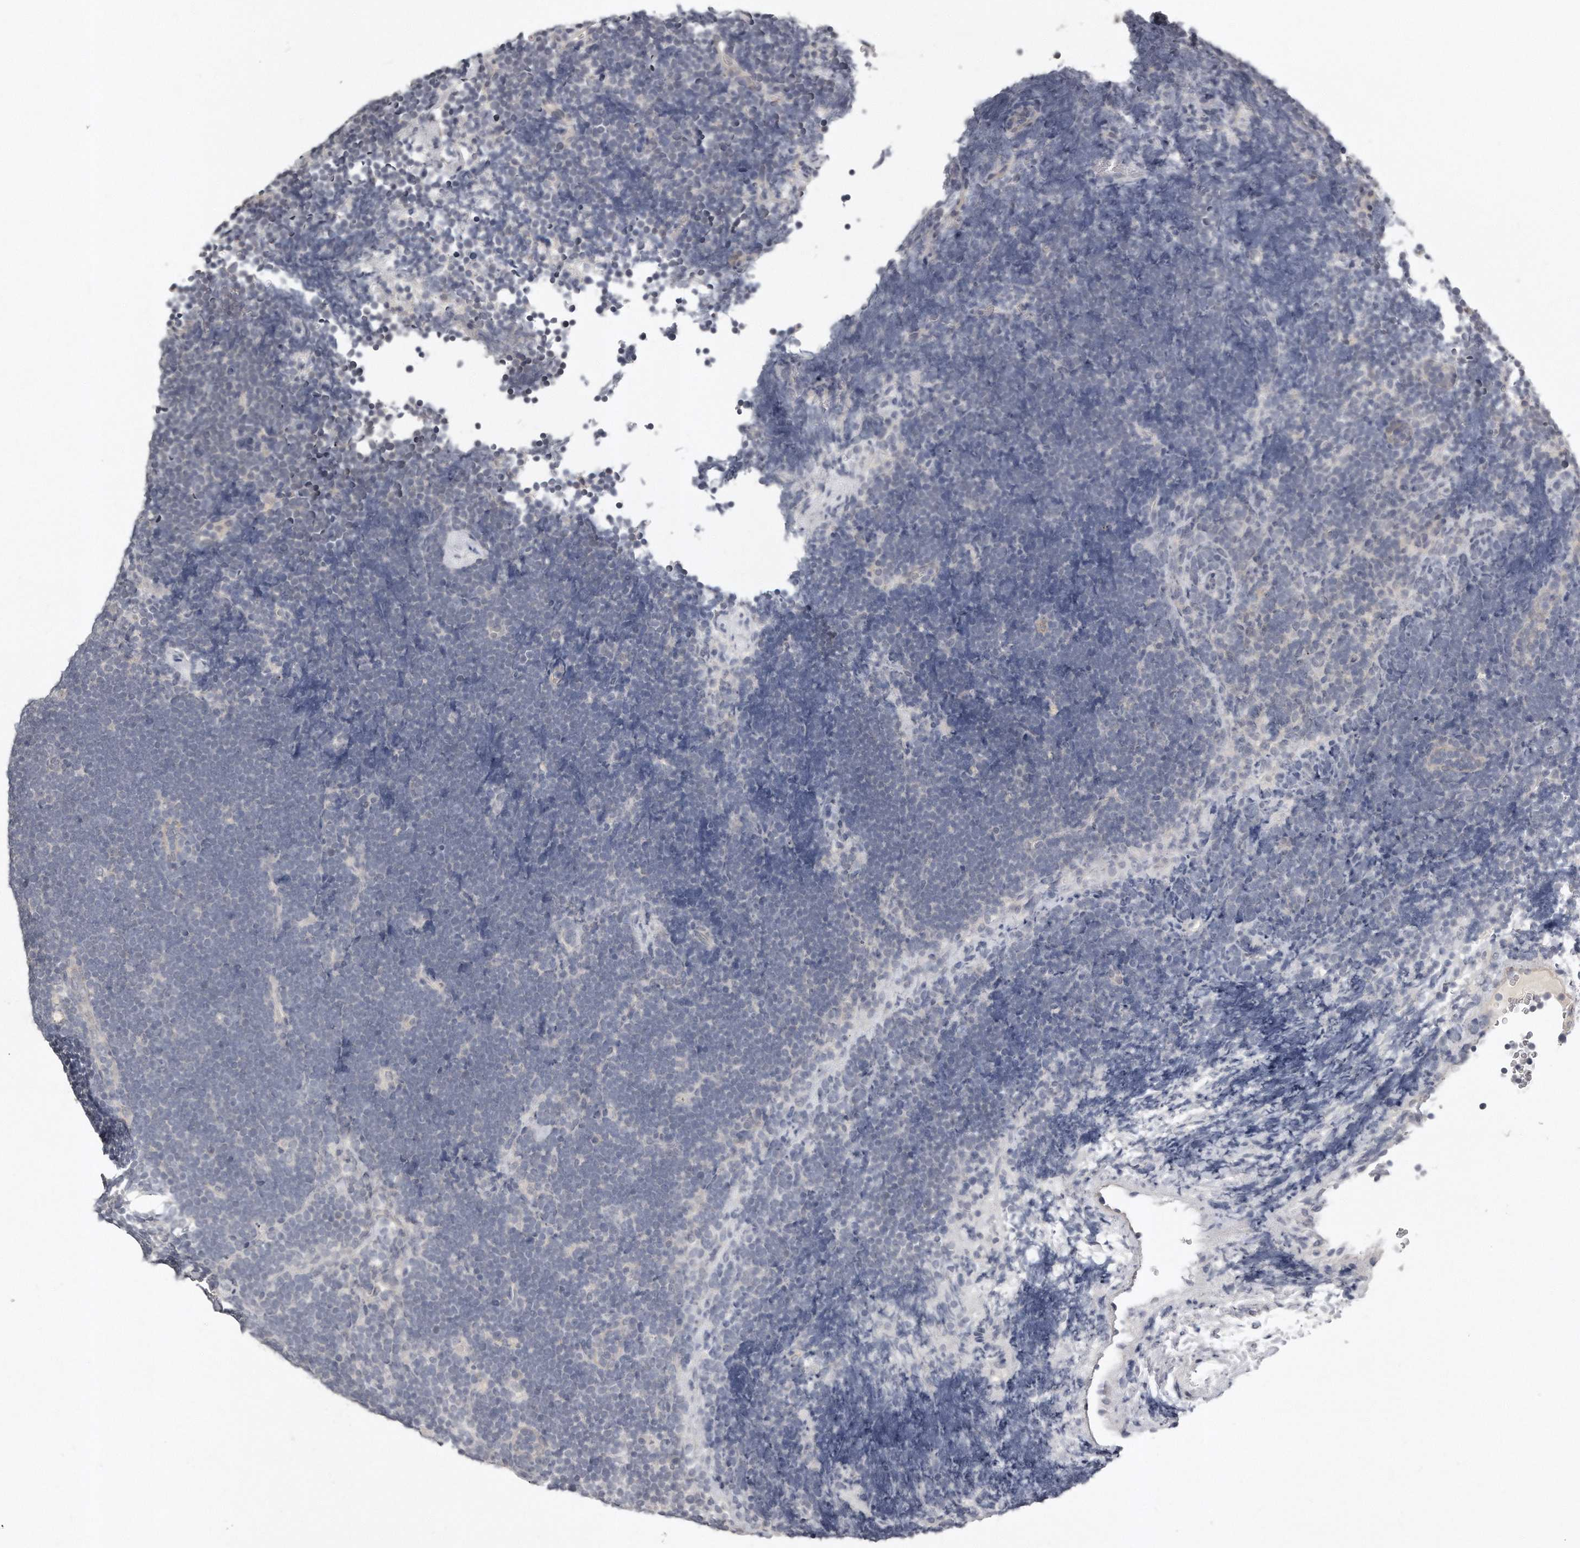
{"staining": {"intensity": "negative", "quantity": "none", "location": "none"}, "tissue": "lymphoma", "cell_type": "Tumor cells", "image_type": "cancer", "snomed": [{"axis": "morphology", "description": "Malignant lymphoma, non-Hodgkin's type, High grade"}, {"axis": "topography", "description": "Lymph node"}], "caption": "DAB immunohistochemical staining of human high-grade malignant lymphoma, non-Hodgkin's type displays no significant staining in tumor cells.", "gene": "GGCT", "patient": {"sex": "male", "age": 13}}